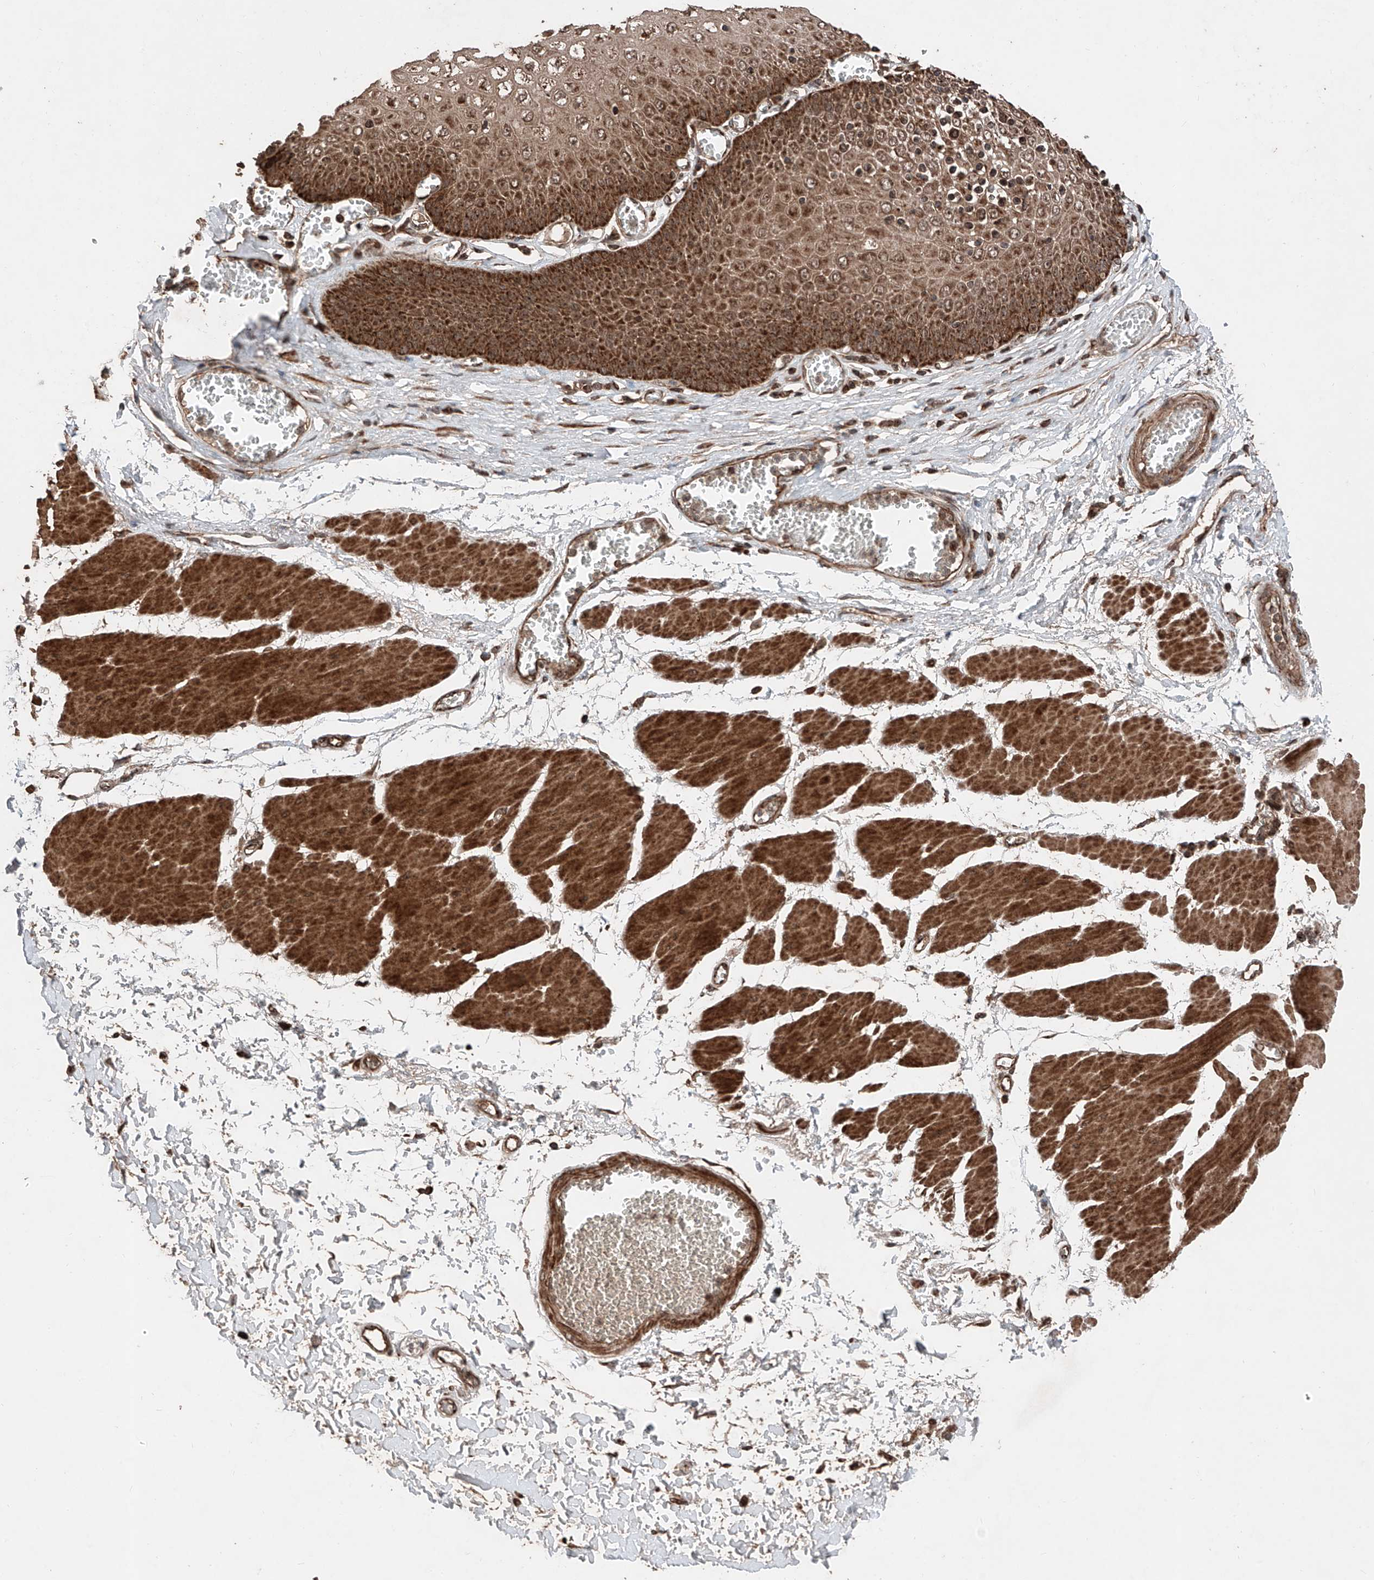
{"staining": {"intensity": "strong", "quantity": "25%-75%", "location": "cytoplasmic/membranous,nuclear"}, "tissue": "esophagus", "cell_type": "Squamous epithelial cells", "image_type": "normal", "snomed": [{"axis": "morphology", "description": "Normal tissue, NOS"}, {"axis": "topography", "description": "Esophagus"}], "caption": "Esophagus stained with a brown dye shows strong cytoplasmic/membranous,nuclear positive positivity in about 25%-75% of squamous epithelial cells.", "gene": "ZSCAN29", "patient": {"sex": "male", "age": 60}}